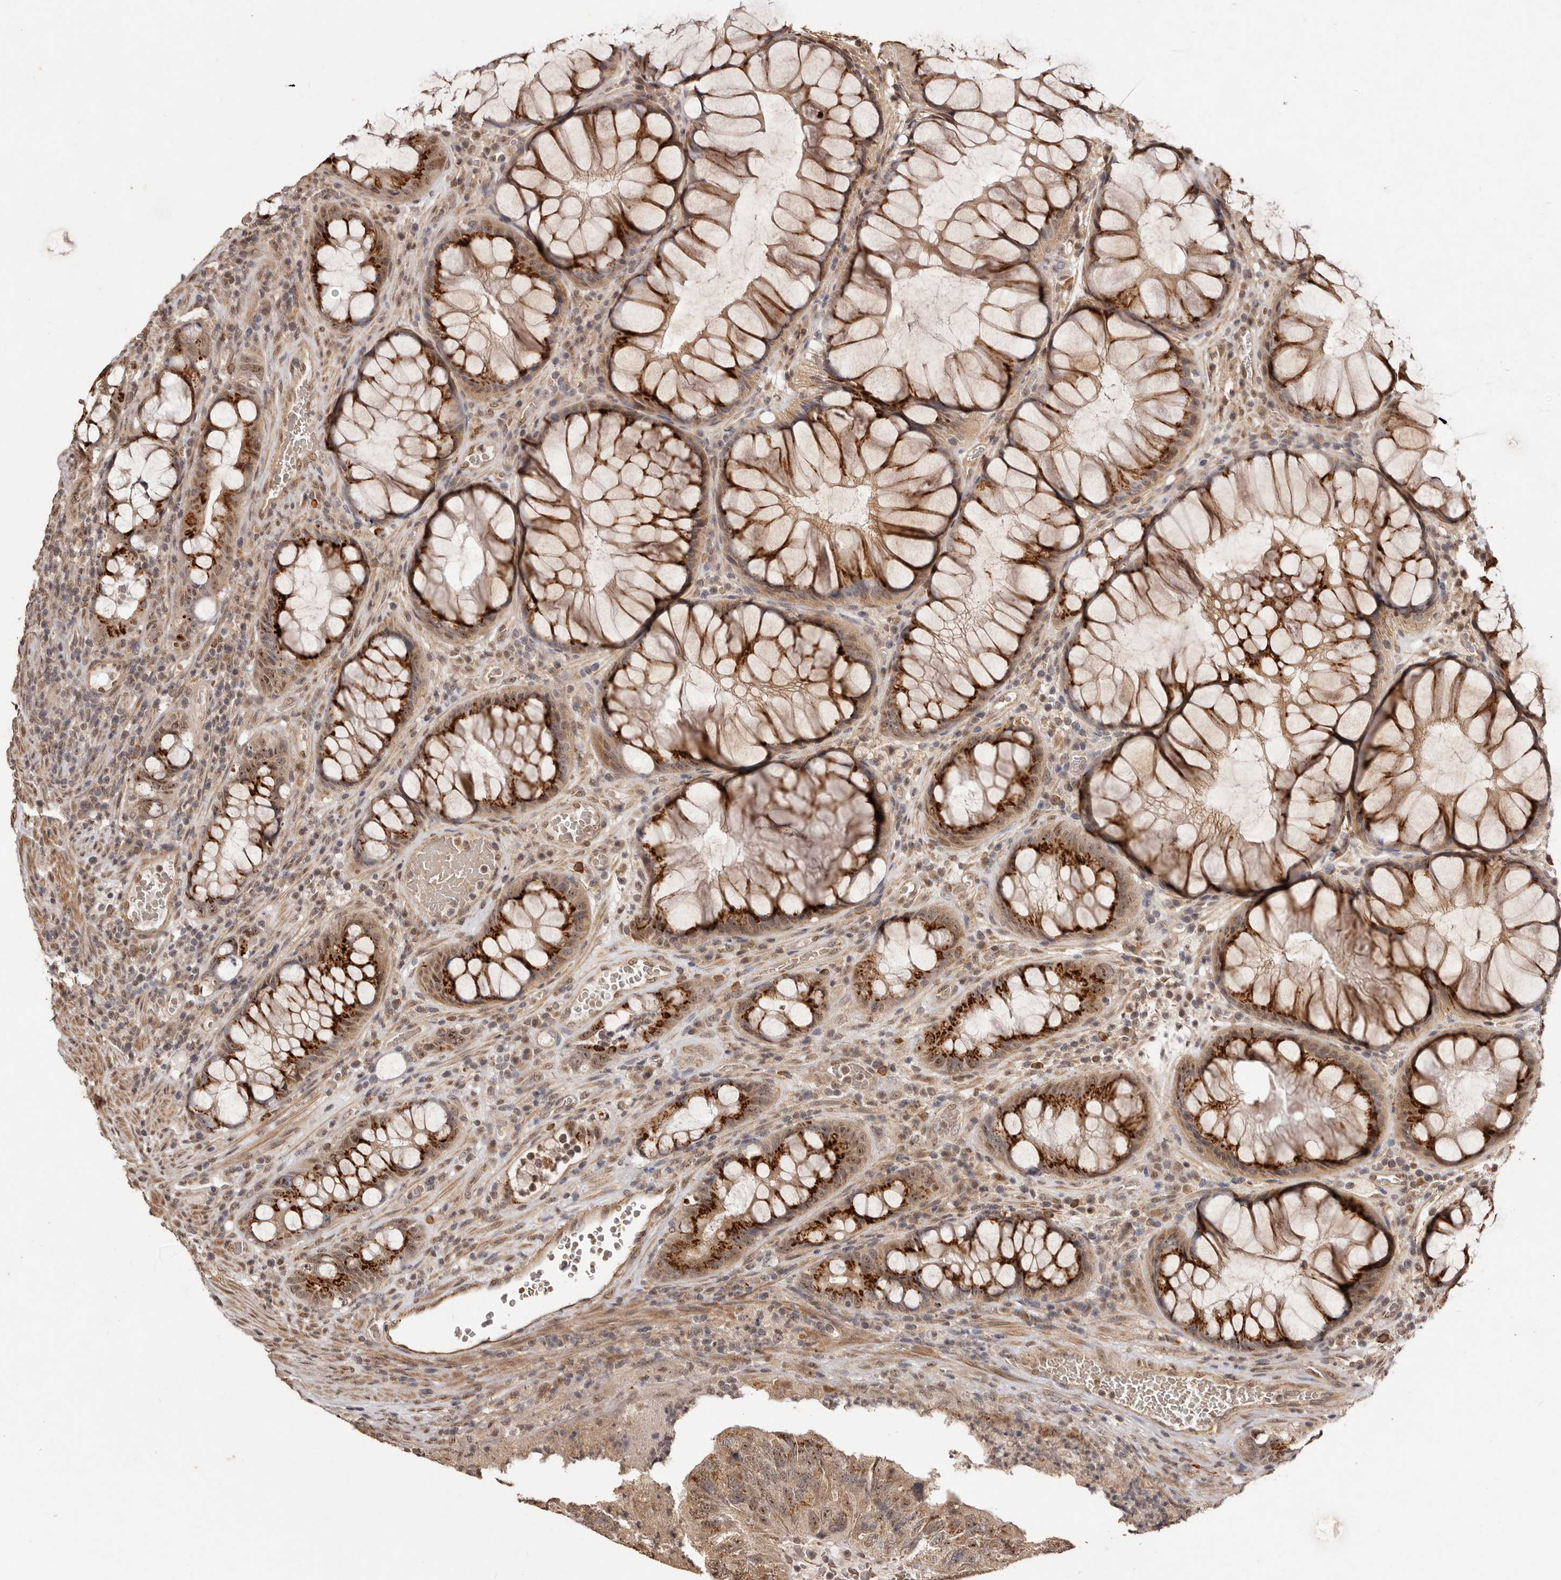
{"staining": {"intensity": "strong", "quantity": "25%-75%", "location": "cytoplasmic/membranous,nuclear"}, "tissue": "colorectal cancer", "cell_type": "Tumor cells", "image_type": "cancer", "snomed": [{"axis": "morphology", "description": "Adenocarcinoma, NOS"}, {"axis": "topography", "description": "Rectum"}], "caption": "Human colorectal adenocarcinoma stained with a protein marker exhibits strong staining in tumor cells.", "gene": "NOTCH1", "patient": {"sex": "male", "age": 63}}